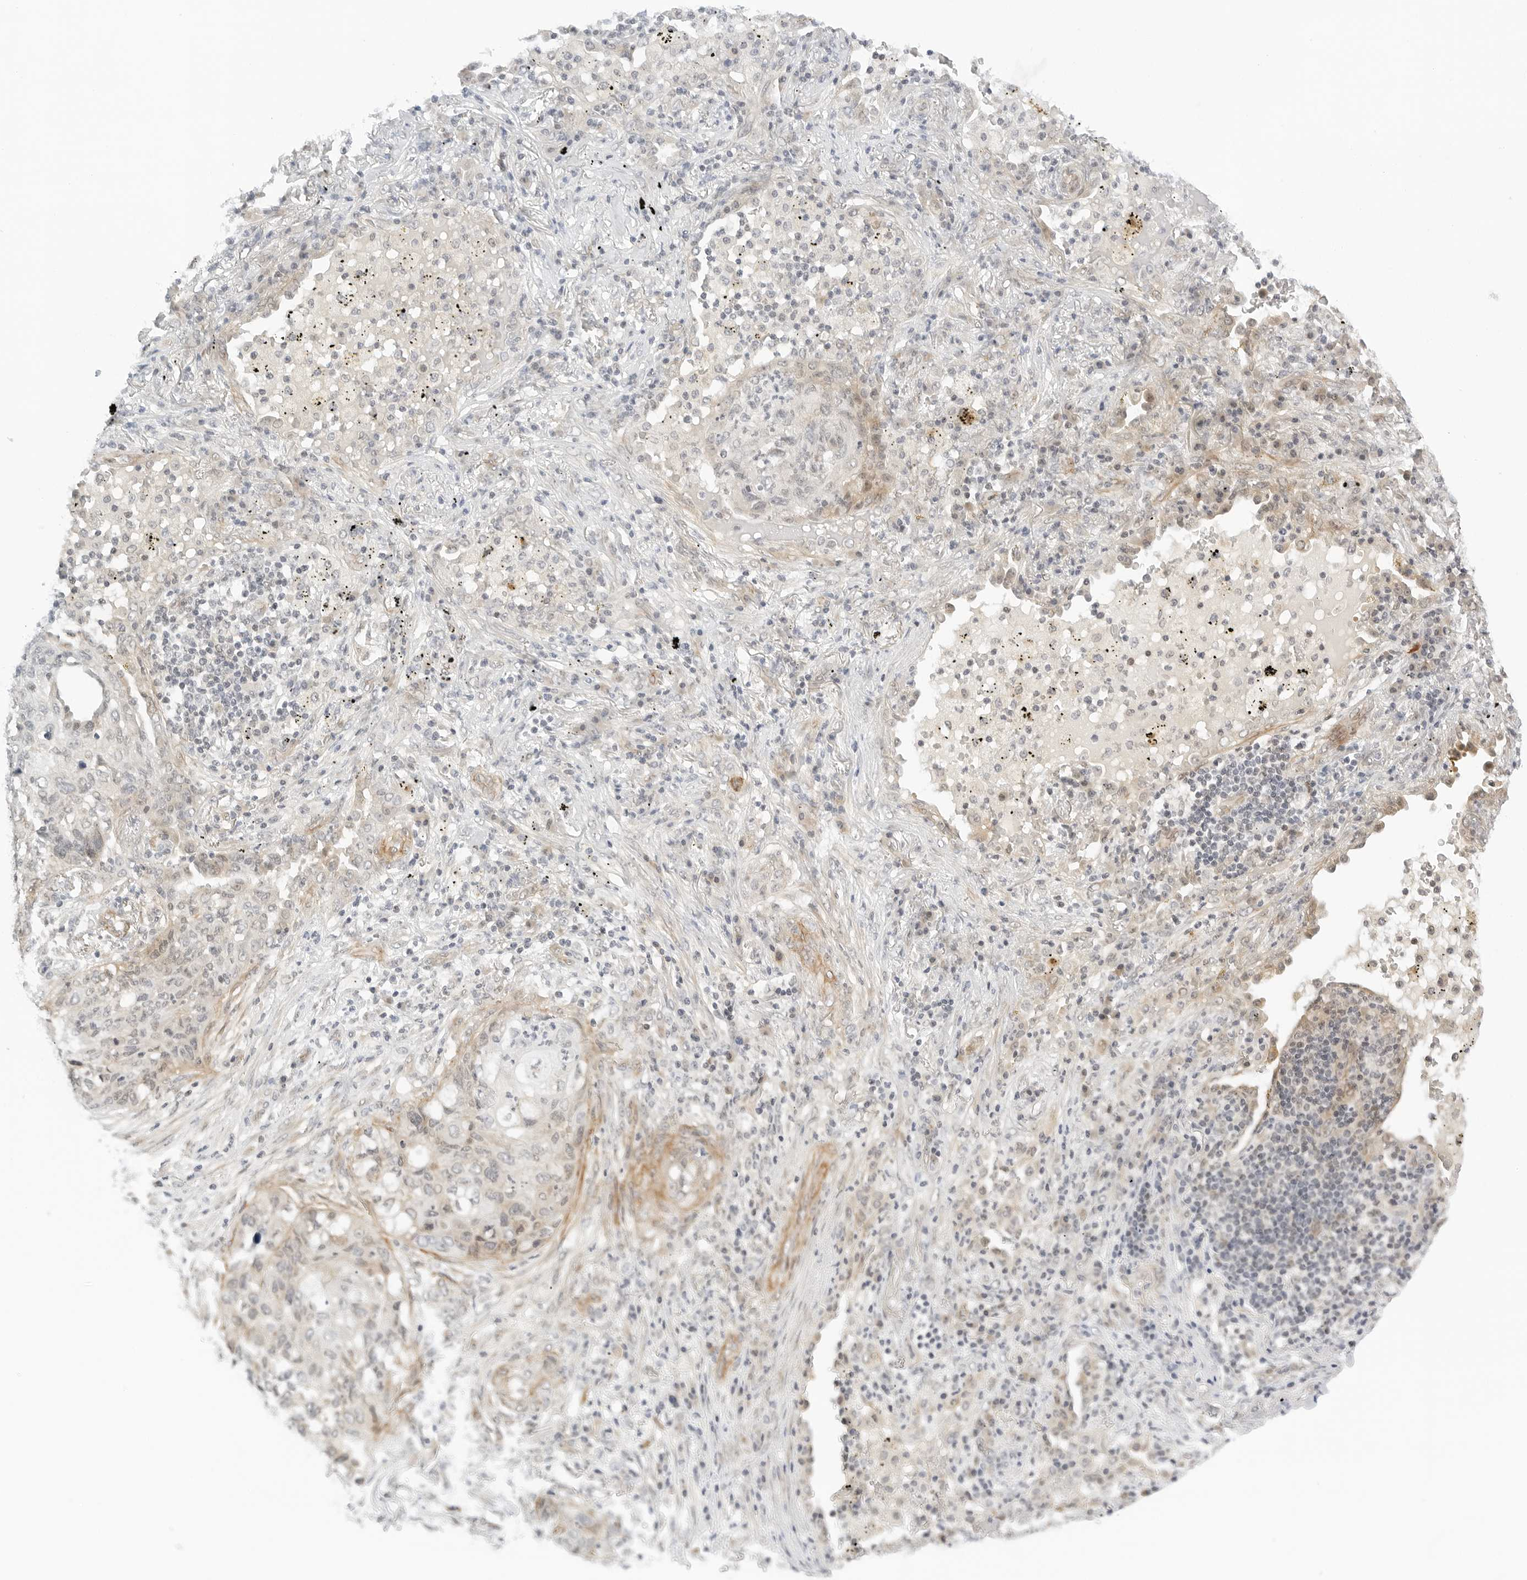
{"staining": {"intensity": "moderate", "quantity": "<25%", "location": "cytoplasmic/membranous"}, "tissue": "lung cancer", "cell_type": "Tumor cells", "image_type": "cancer", "snomed": [{"axis": "morphology", "description": "Squamous cell carcinoma, NOS"}, {"axis": "topography", "description": "Lung"}], "caption": "Immunohistochemistry (IHC) histopathology image of neoplastic tissue: lung cancer (squamous cell carcinoma) stained using IHC exhibits low levels of moderate protein expression localized specifically in the cytoplasmic/membranous of tumor cells, appearing as a cytoplasmic/membranous brown color.", "gene": "NEO1", "patient": {"sex": "female", "age": 63}}